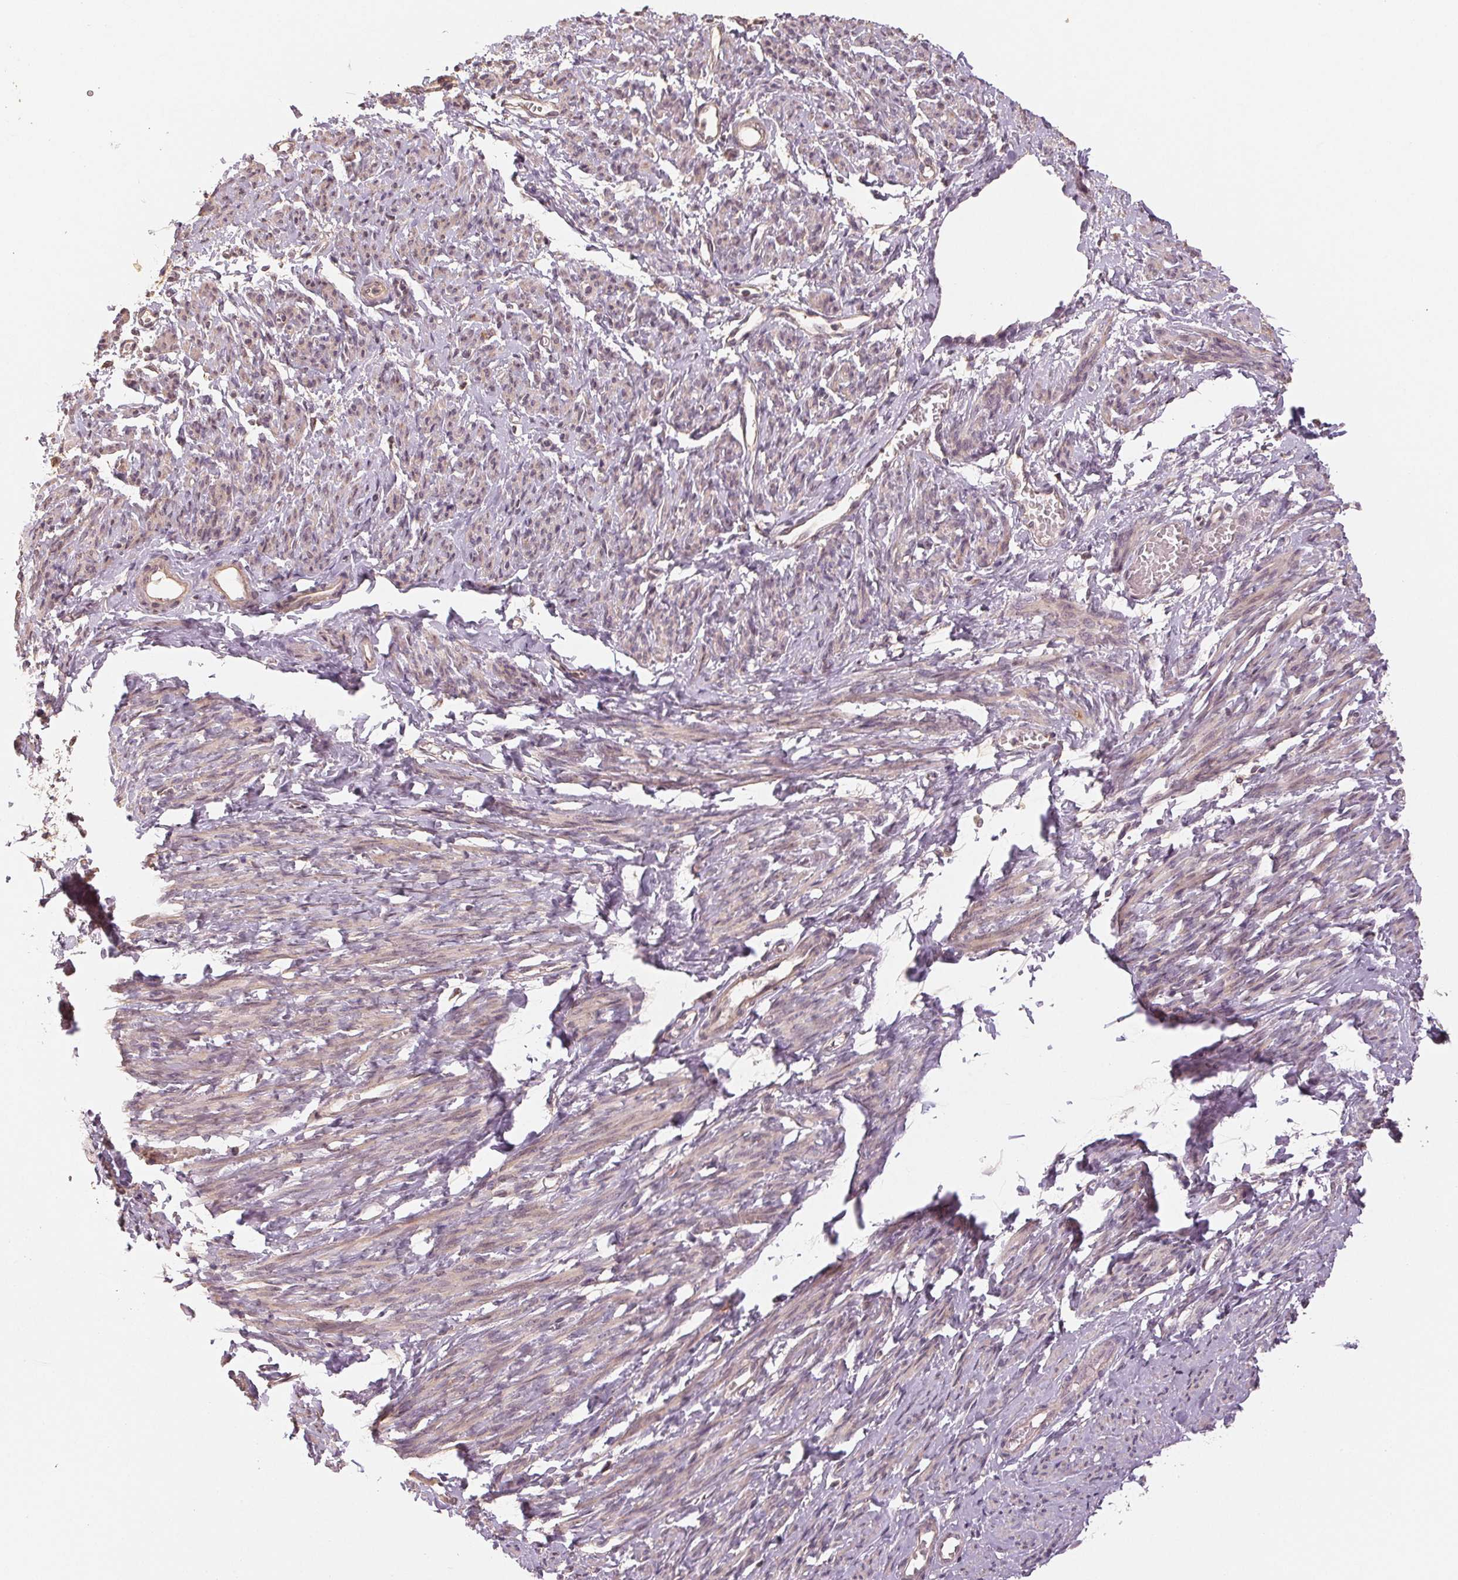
{"staining": {"intensity": "moderate", "quantity": "25%-75%", "location": "cytoplasmic/membranous"}, "tissue": "smooth muscle", "cell_type": "Smooth muscle cells", "image_type": "normal", "snomed": [{"axis": "morphology", "description": "Normal tissue, NOS"}, {"axis": "topography", "description": "Smooth muscle"}], "caption": "Immunohistochemical staining of benign smooth muscle exhibits medium levels of moderate cytoplasmic/membranous staining in approximately 25%-75% of smooth muscle cells. Ihc stains the protein of interest in brown and the nuclei are stained blue.", "gene": "COX14", "patient": {"sex": "female", "age": 65}}